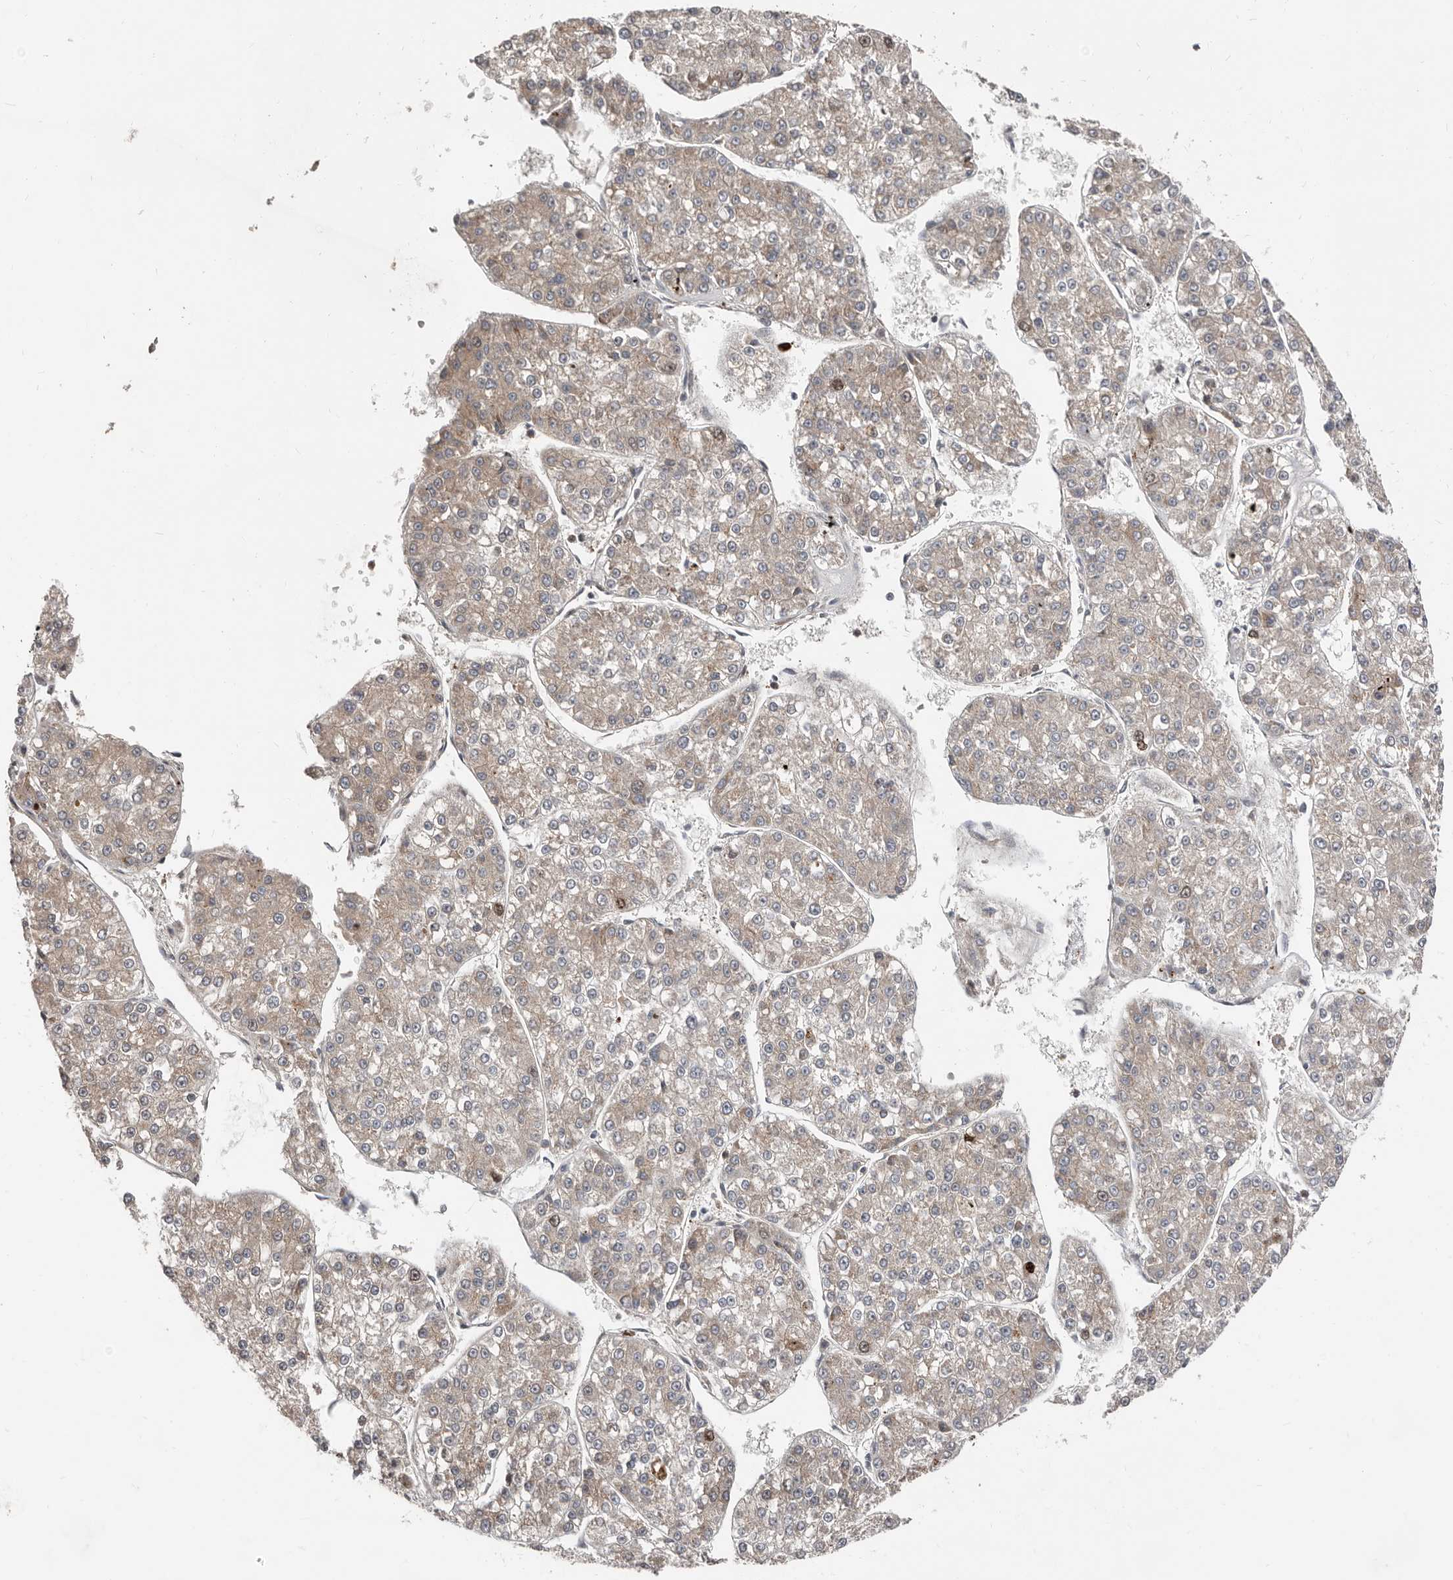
{"staining": {"intensity": "weak", "quantity": "25%-75%", "location": "cytoplasmic/membranous"}, "tissue": "liver cancer", "cell_type": "Tumor cells", "image_type": "cancer", "snomed": [{"axis": "morphology", "description": "Carcinoma, Hepatocellular, NOS"}, {"axis": "topography", "description": "Liver"}], "caption": "Immunohistochemistry (IHC) (DAB) staining of liver hepatocellular carcinoma exhibits weak cytoplasmic/membranous protein positivity in approximately 25%-75% of tumor cells.", "gene": "SMYD4", "patient": {"sex": "female", "age": 73}}